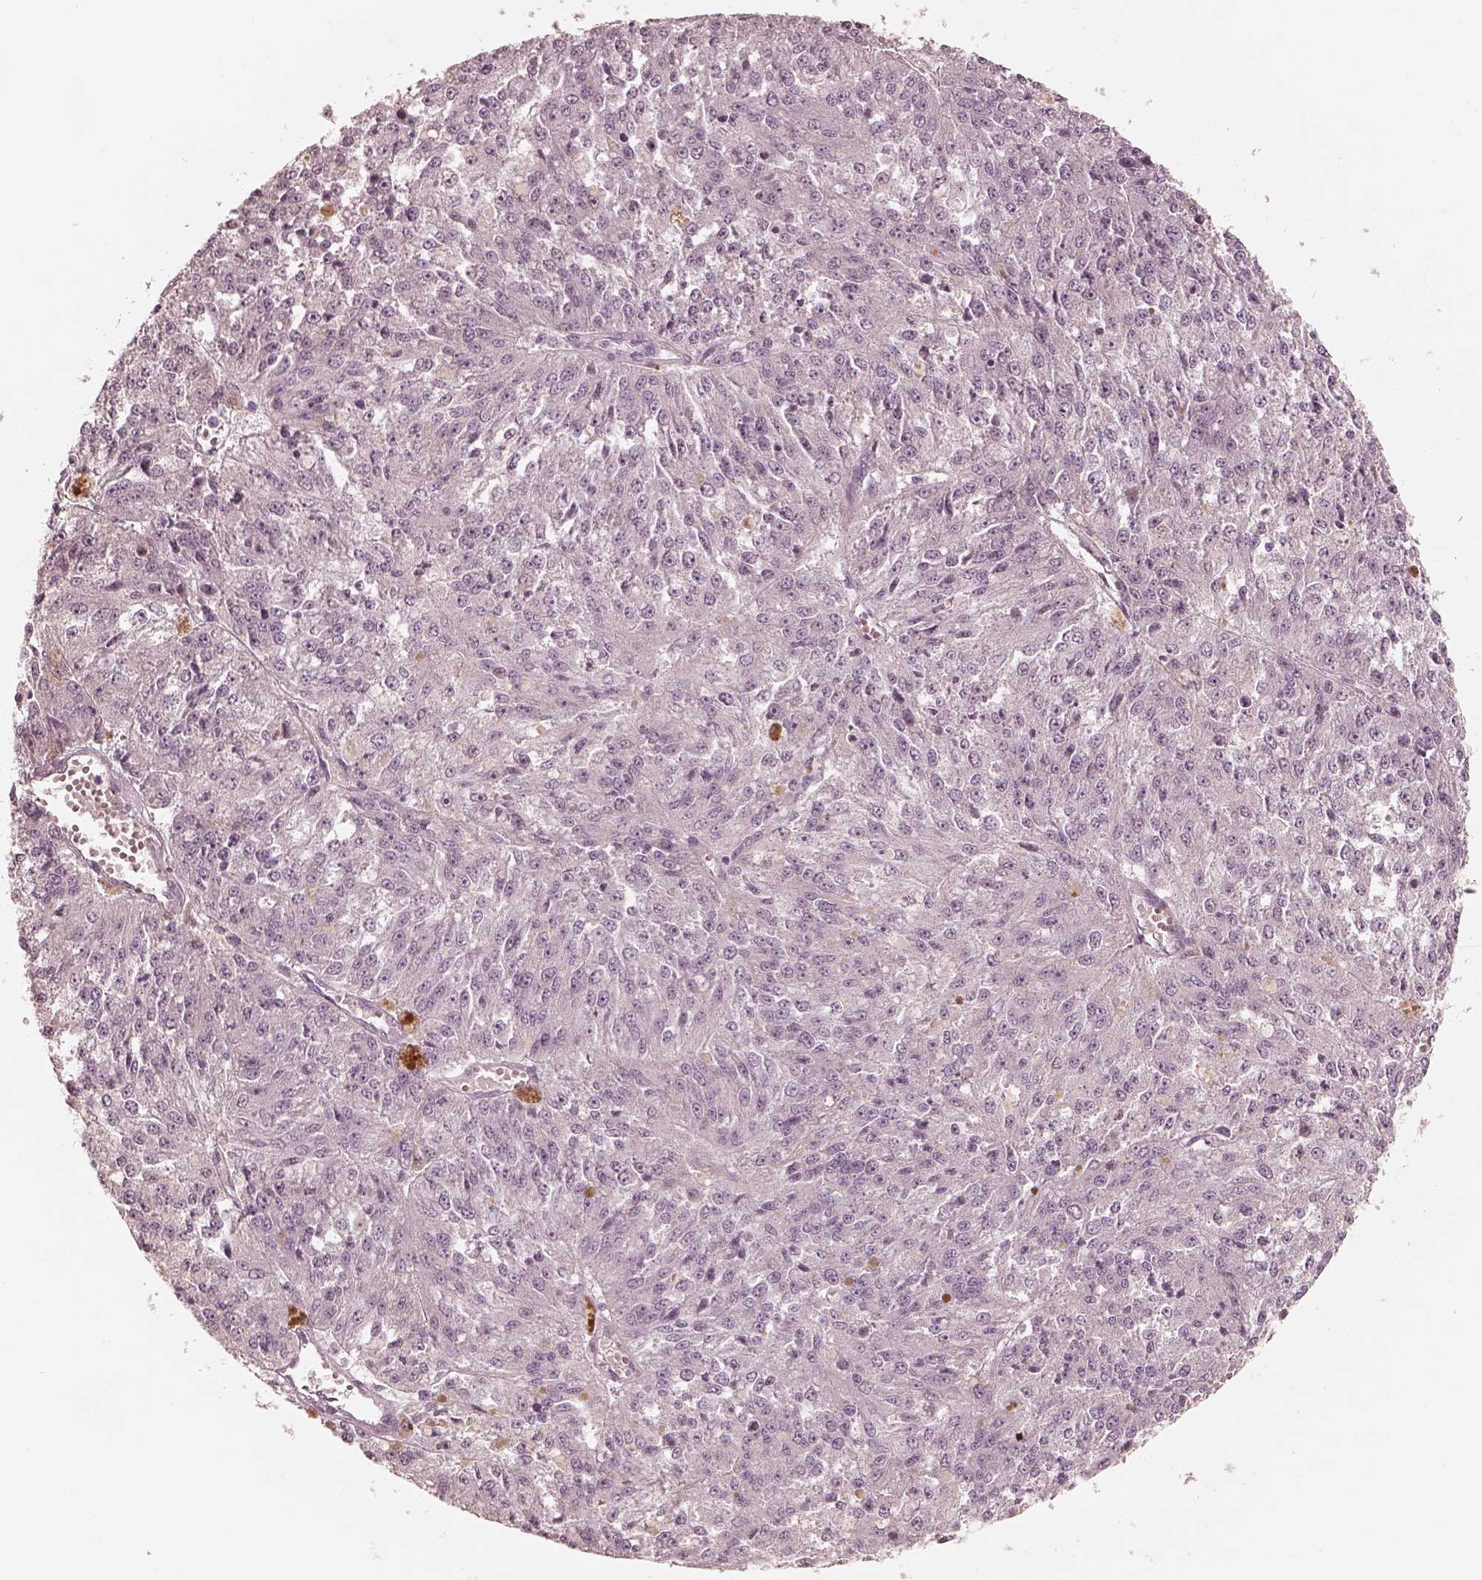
{"staining": {"intensity": "negative", "quantity": "none", "location": "none"}, "tissue": "melanoma", "cell_type": "Tumor cells", "image_type": "cancer", "snomed": [{"axis": "morphology", "description": "Malignant melanoma, Metastatic site"}, {"axis": "topography", "description": "Lymph node"}], "caption": "Human malignant melanoma (metastatic site) stained for a protein using immunohistochemistry exhibits no expression in tumor cells.", "gene": "RAB3C", "patient": {"sex": "female", "age": 64}}